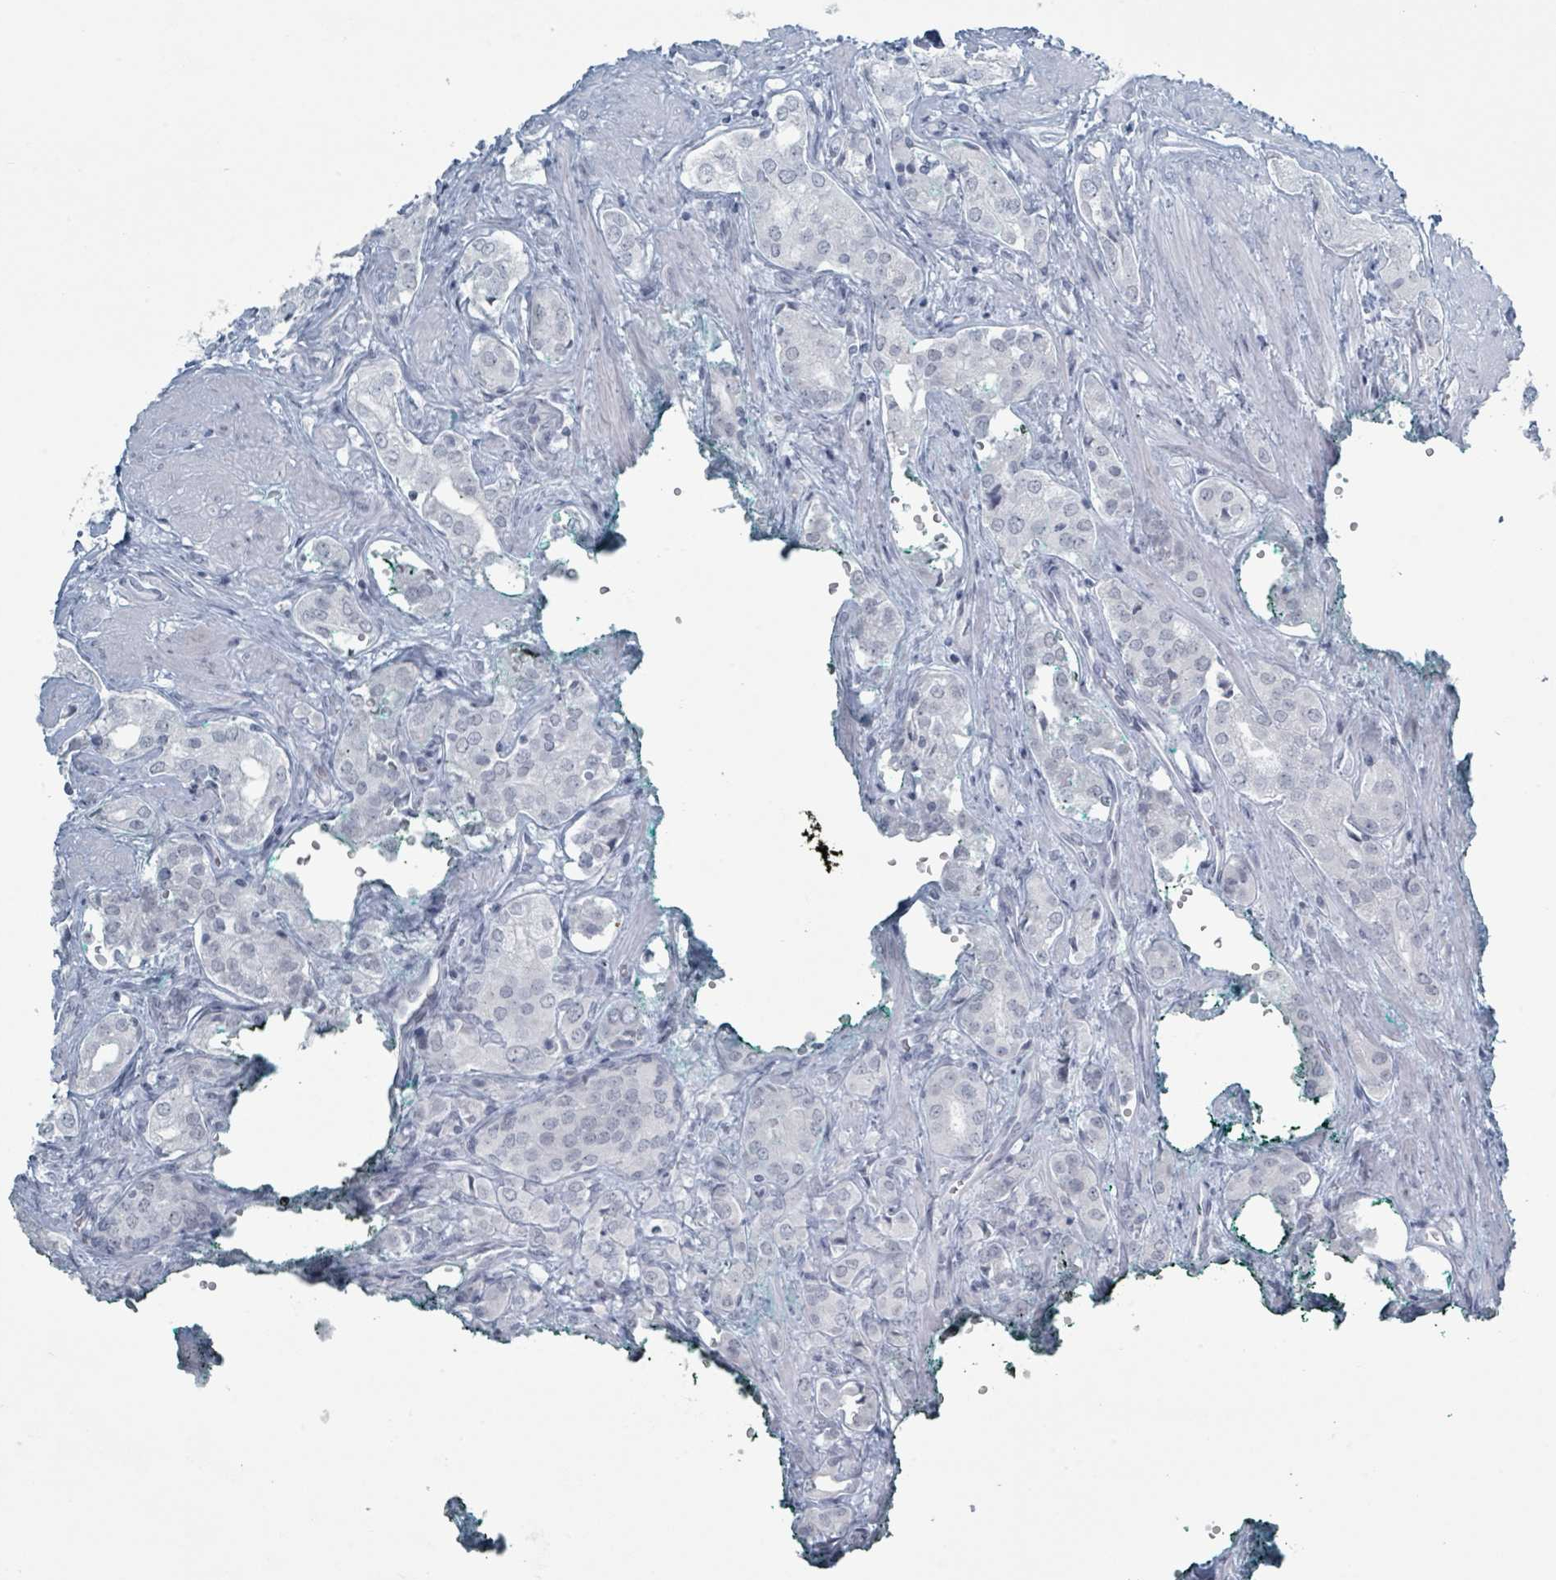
{"staining": {"intensity": "negative", "quantity": "none", "location": "none"}, "tissue": "prostate cancer", "cell_type": "Tumor cells", "image_type": "cancer", "snomed": [{"axis": "morphology", "description": "Adenocarcinoma, High grade"}, {"axis": "topography", "description": "Prostate"}], "caption": "Tumor cells are negative for brown protein staining in high-grade adenocarcinoma (prostate).", "gene": "GPR15LG", "patient": {"sex": "male", "age": 71}}